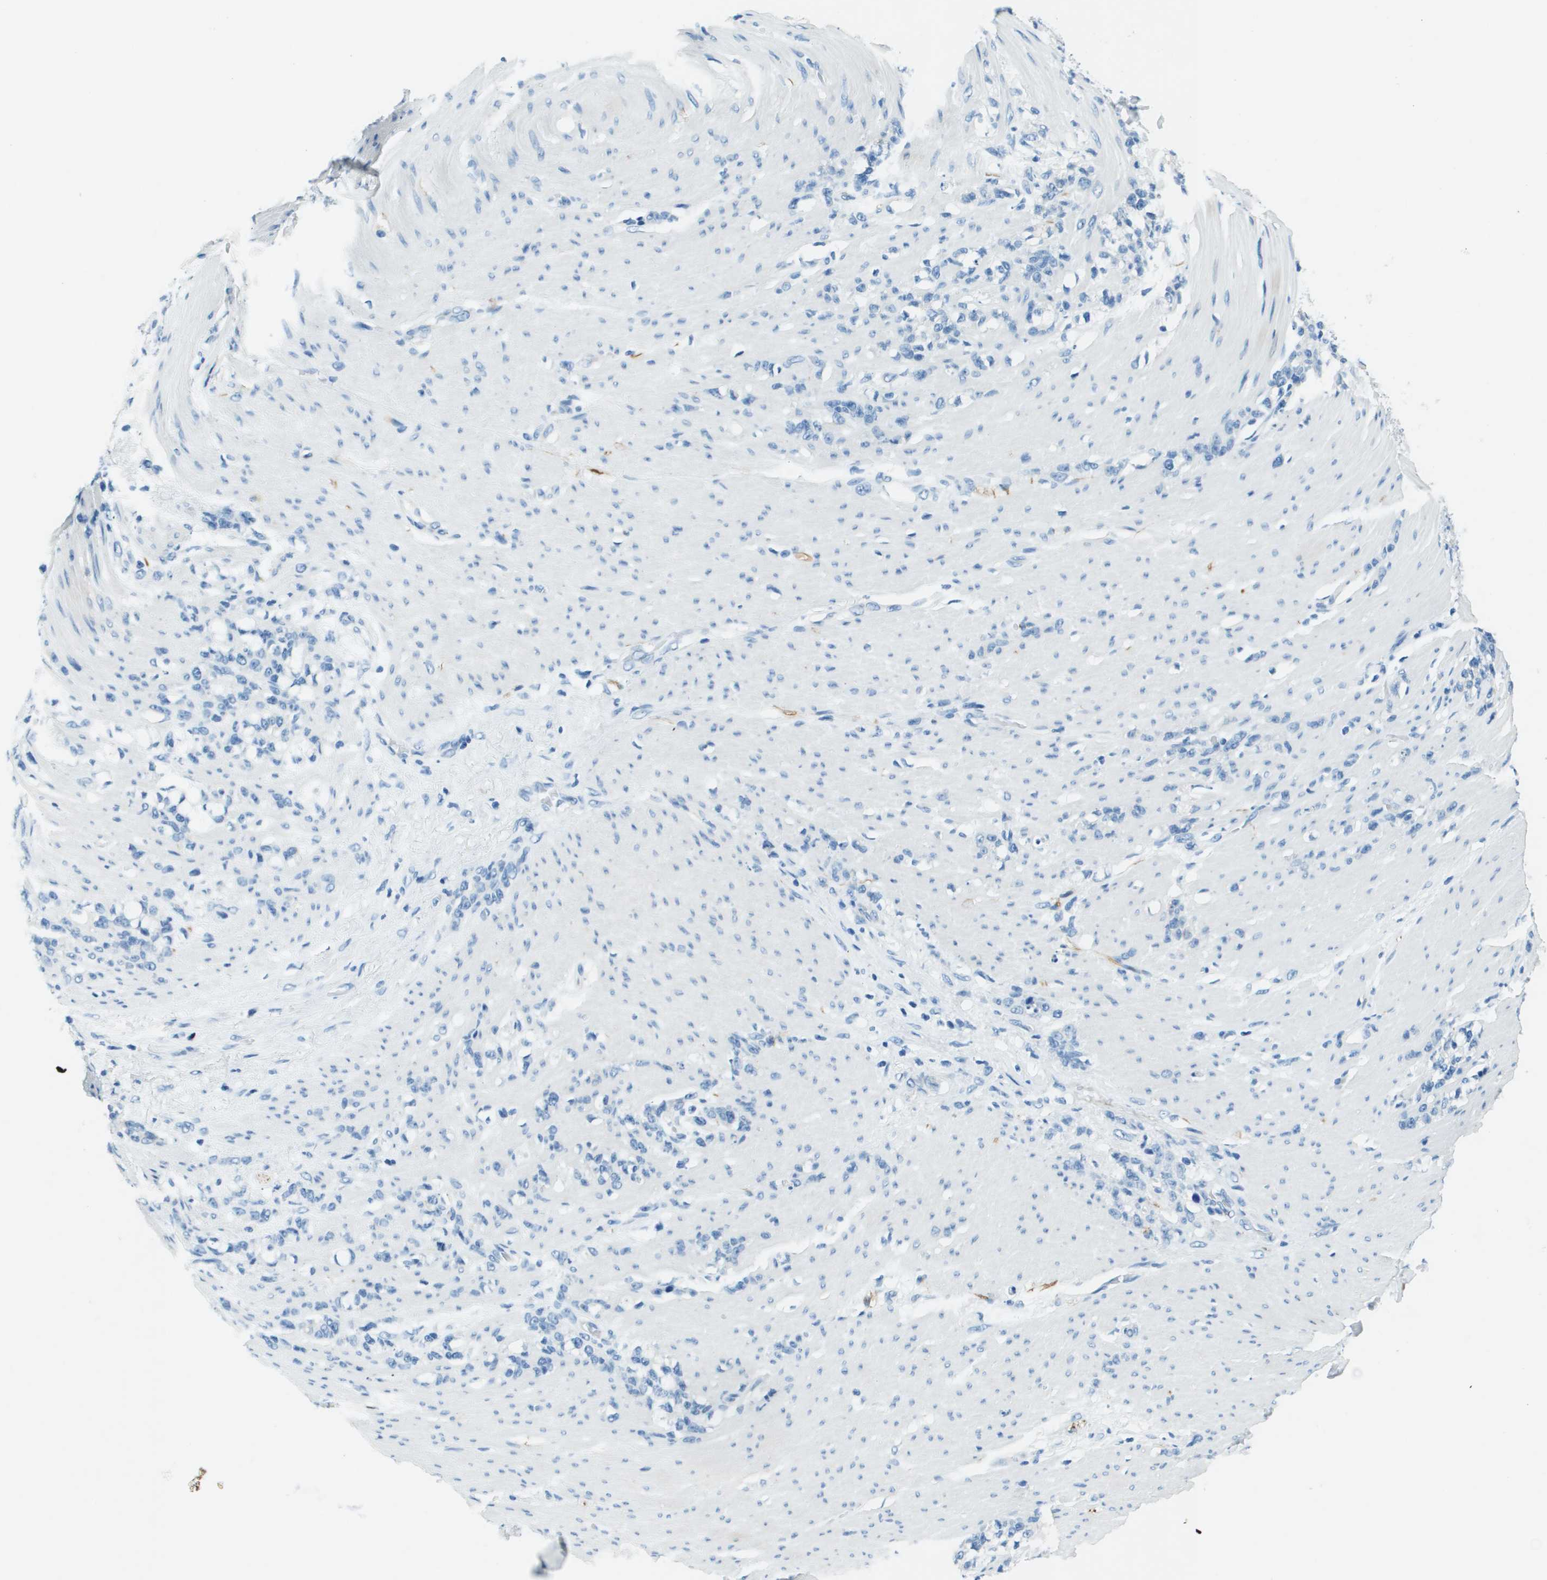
{"staining": {"intensity": "negative", "quantity": "none", "location": "none"}, "tissue": "stomach cancer", "cell_type": "Tumor cells", "image_type": "cancer", "snomed": [{"axis": "morphology", "description": "Adenocarcinoma, NOS"}, {"axis": "topography", "description": "Stomach, lower"}], "caption": "An IHC photomicrograph of stomach adenocarcinoma is shown. There is no staining in tumor cells of stomach adenocarcinoma.", "gene": "SLC16A10", "patient": {"sex": "male", "age": 88}}